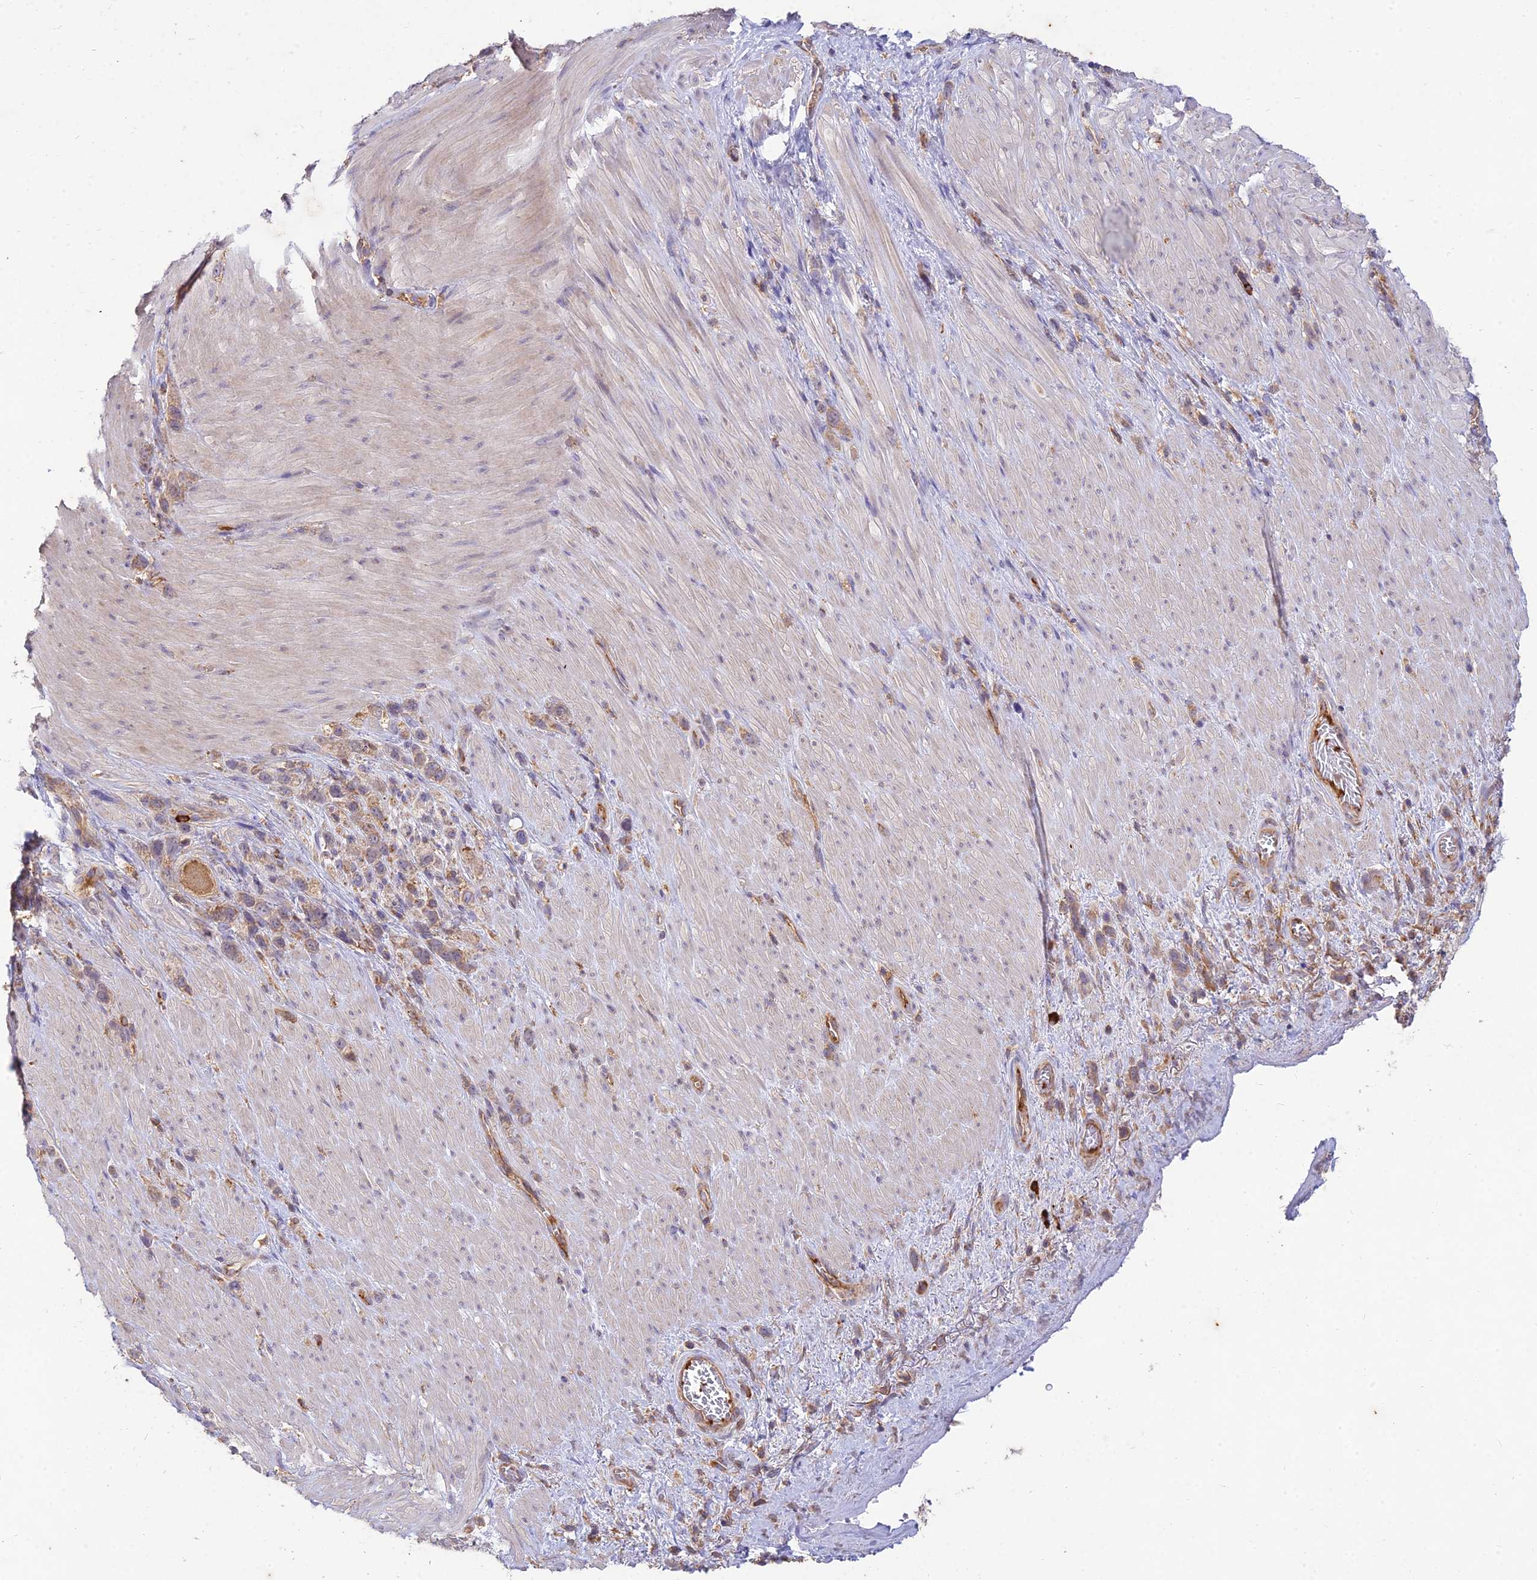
{"staining": {"intensity": "moderate", "quantity": ">75%", "location": "cytoplasmic/membranous"}, "tissue": "stomach cancer", "cell_type": "Tumor cells", "image_type": "cancer", "snomed": [{"axis": "morphology", "description": "Adenocarcinoma, NOS"}, {"axis": "topography", "description": "Stomach"}], "caption": "Moderate cytoplasmic/membranous staining is present in about >75% of tumor cells in stomach cancer (adenocarcinoma). (brown staining indicates protein expression, while blue staining denotes nuclei).", "gene": "NXNL2", "patient": {"sex": "female", "age": 65}}